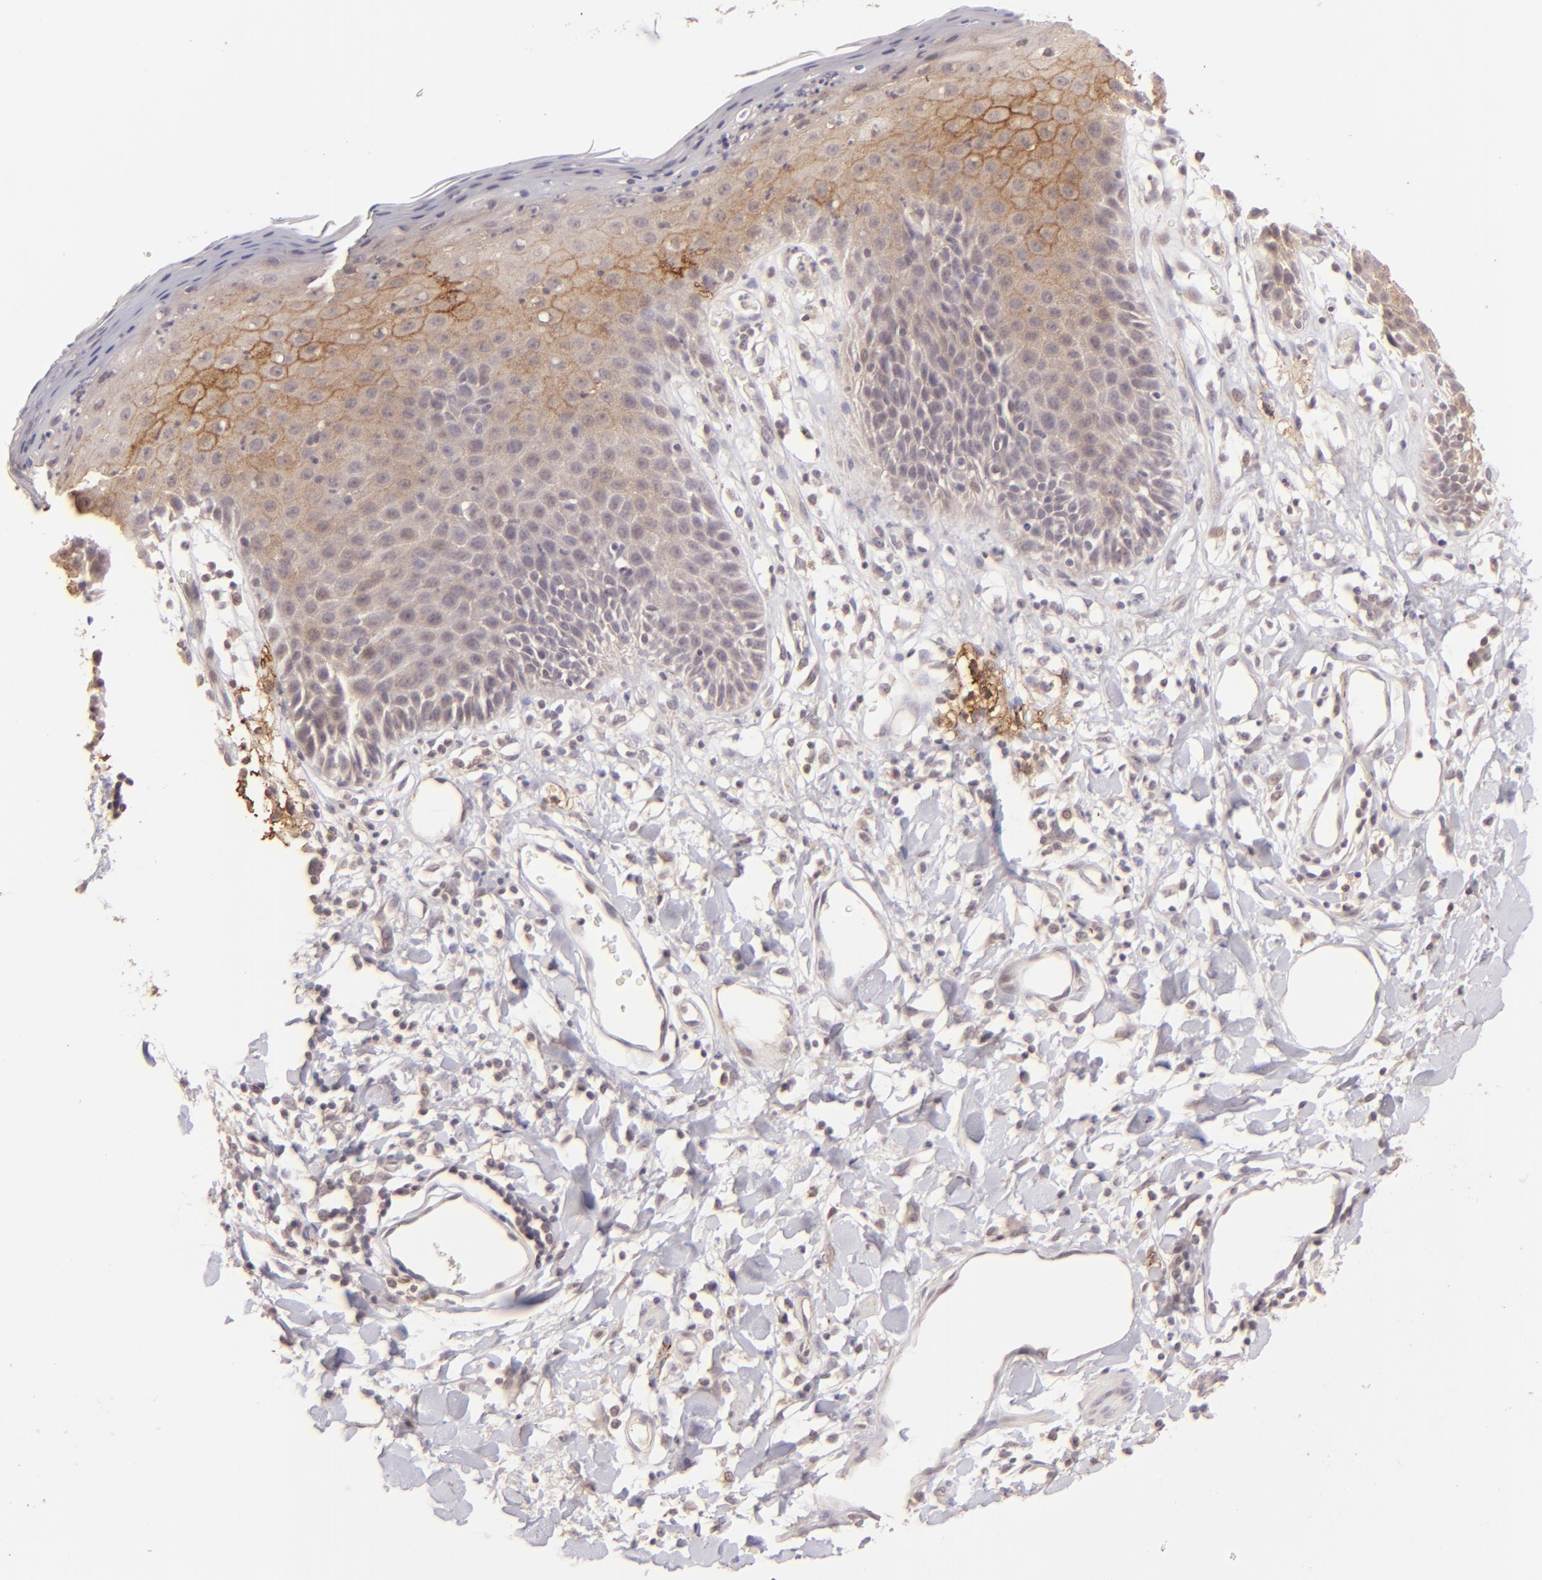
{"staining": {"intensity": "moderate", "quantity": "25%-75%", "location": "cytoplasmic/membranous"}, "tissue": "skin", "cell_type": "Epidermal cells", "image_type": "normal", "snomed": [{"axis": "morphology", "description": "Normal tissue, NOS"}, {"axis": "topography", "description": "Vulva"}, {"axis": "topography", "description": "Peripheral nerve tissue"}], "caption": "An image of human skin stained for a protein displays moderate cytoplasmic/membranous brown staining in epidermal cells. The protein is shown in brown color, while the nuclei are stained blue.", "gene": "CLDN1", "patient": {"sex": "female", "age": 68}}